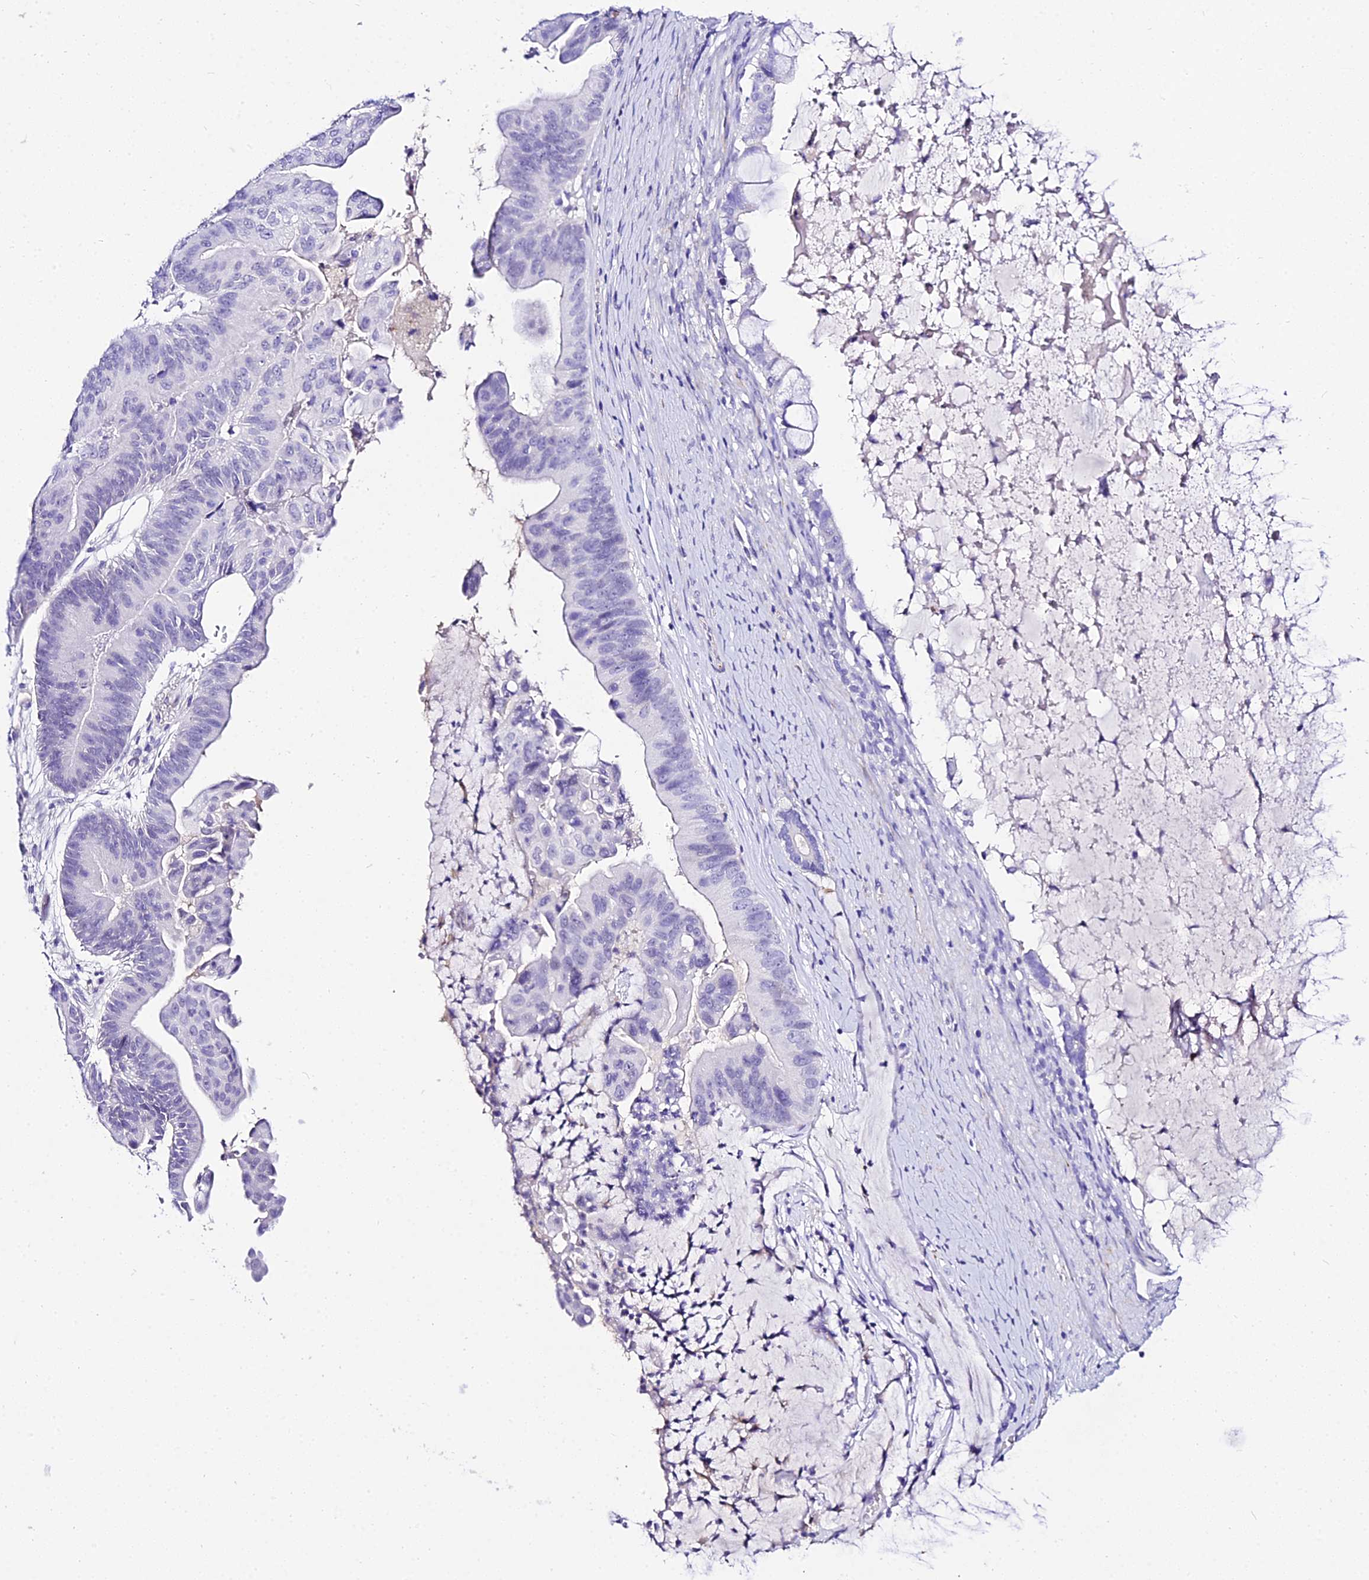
{"staining": {"intensity": "negative", "quantity": "none", "location": "none"}, "tissue": "ovarian cancer", "cell_type": "Tumor cells", "image_type": "cancer", "snomed": [{"axis": "morphology", "description": "Cystadenocarcinoma, mucinous, NOS"}, {"axis": "topography", "description": "Ovary"}], "caption": "IHC histopathology image of neoplastic tissue: mucinous cystadenocarcinoma (ovarian) stained with DAB demonstrates no significant protein staining in tumor cells.", "gene": "DEFB106A", "patient": {"sex": "female", "age": 61}}